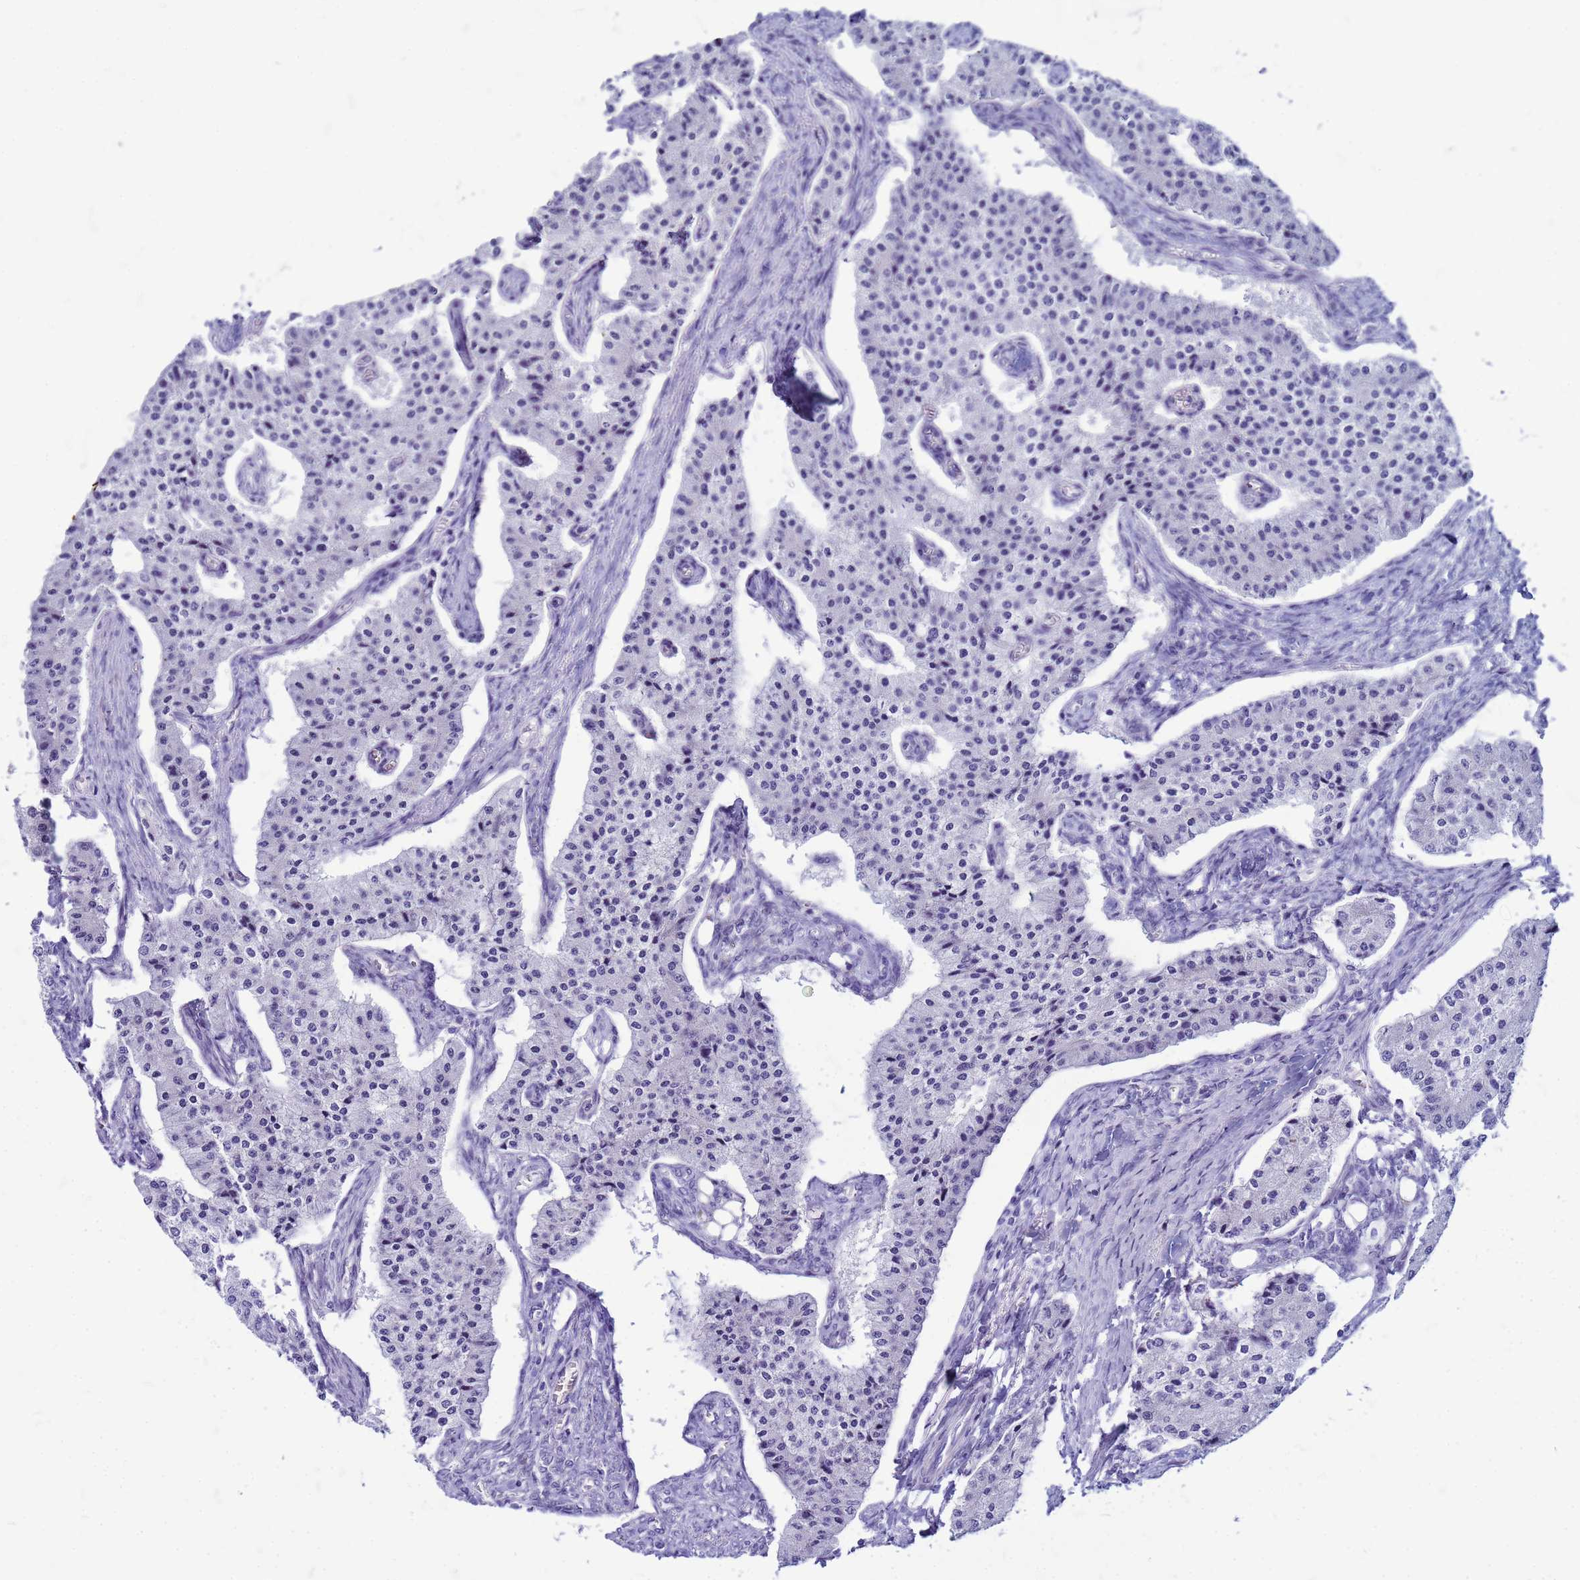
{"staining": {"intensity": "negative", "quantity": "none", "location": "none"}, "tissue": "carcinoid", "cell_type": "Tumor cells", "image_type": "cancer", "snomed": [{"axis": "morphology", "description": "Carcinoid, malignant, NOS"}, {"axis": "topography", "description": "Colon"}], "caption": "Image shows no significant protein expression in tumor cells of carcinoid. (DAB immunohistochemistry (IHC) with hematoxylin counter stain).", "gene": "CFAP100", "patient": {"sex": "female", "age": 52}}